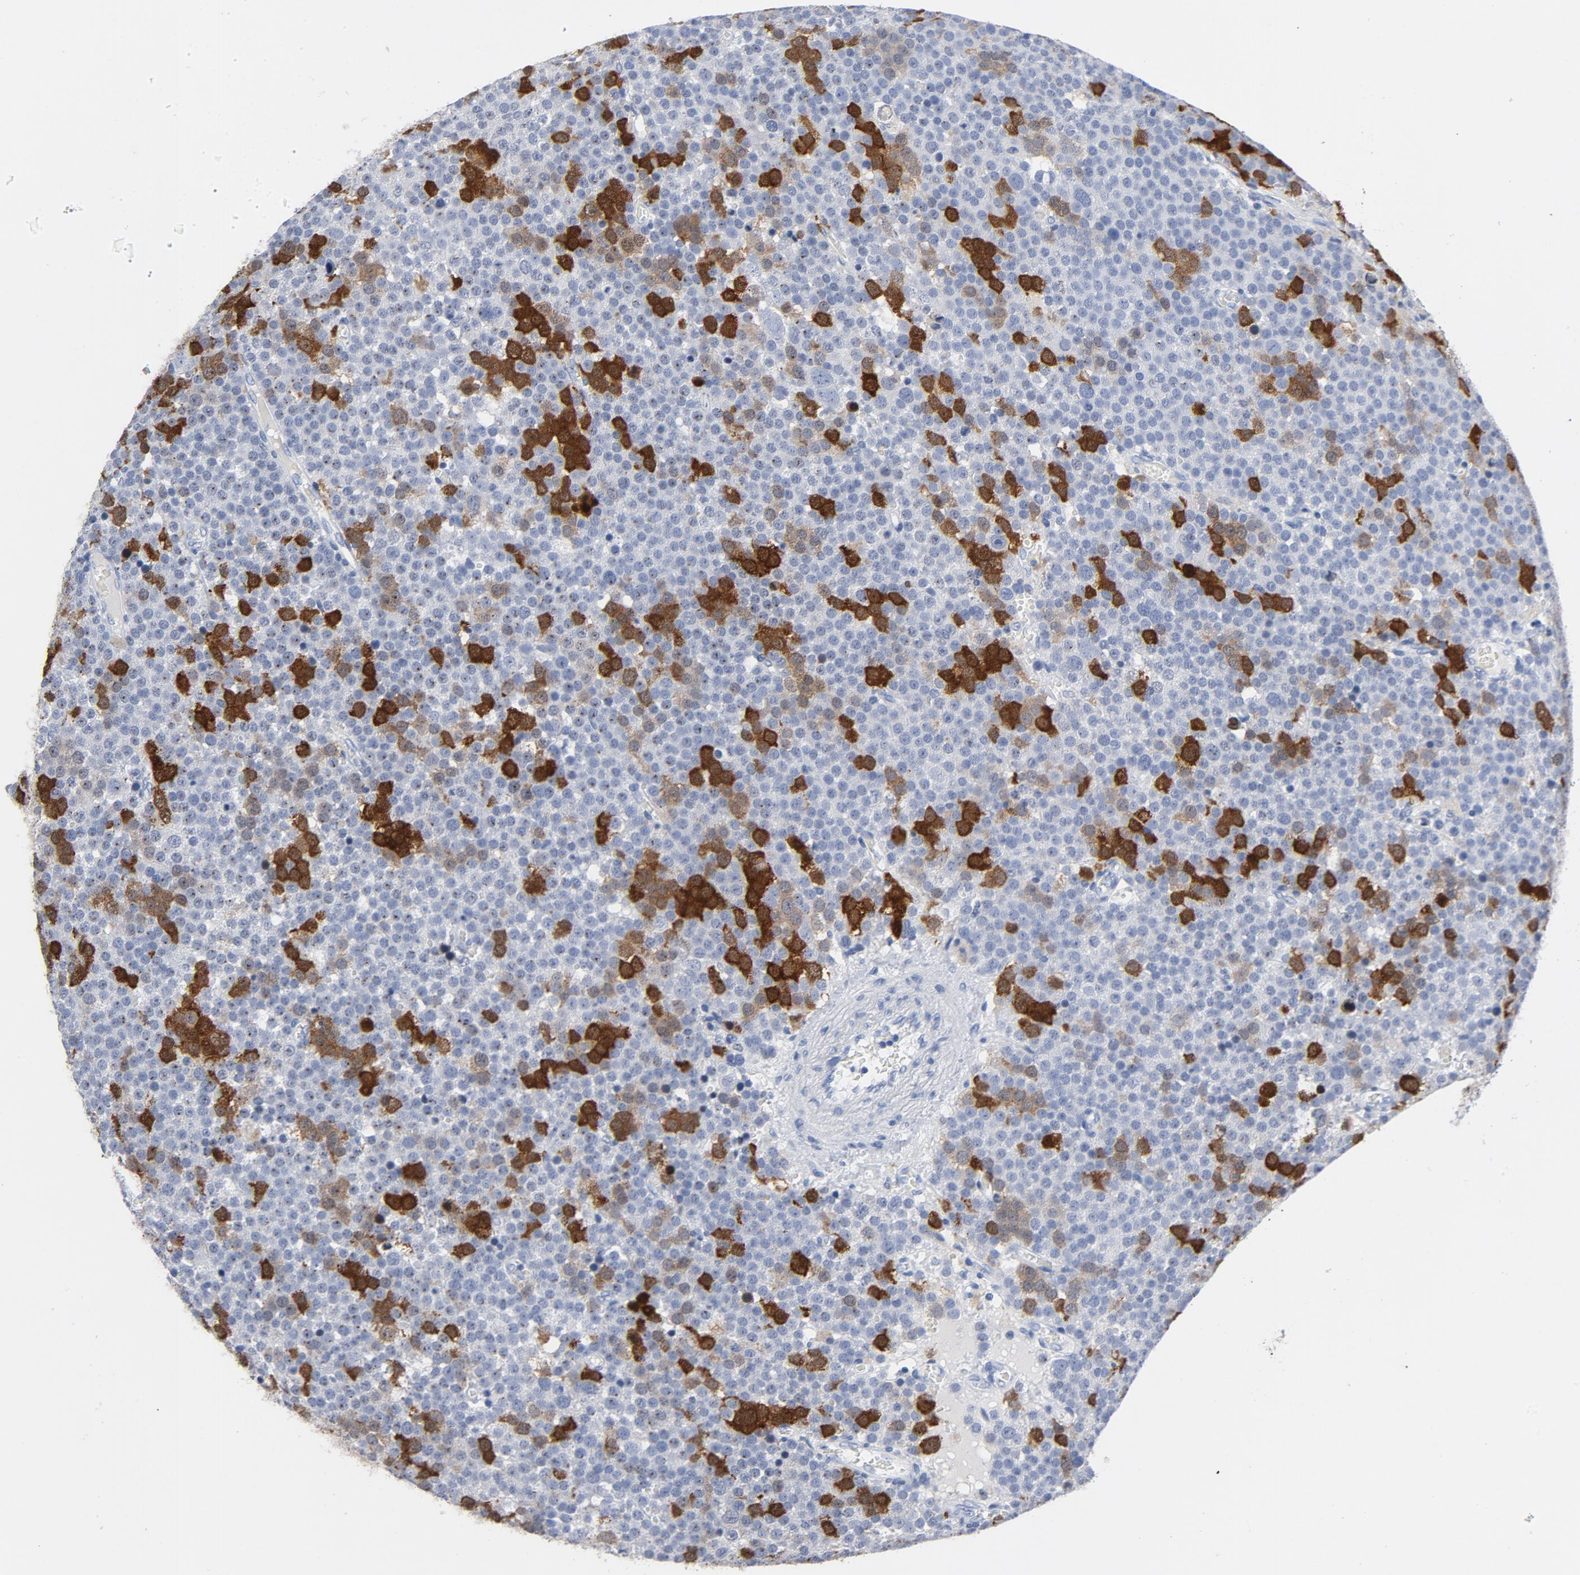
{"staining": {"intensity": "strong", "quantity": "25%-75%", "location": "cytoplasmic/membranous,nuclear"}, "tissue": "testis cancer", "cell_type": "Tumor cells", "image_type": "cancer", "snomed": [{"axis": "morphology", "description": "Seminoma, NOS"}, {"axis": "topography", "description": "Testis"}], "caption": "Protein expression analysis of human testis seminoma reveals strong cytoplasmic/membranous and nuclear staining in about 25%-75% of tumor cells.", "gene": "CDC20", "patient": {"sex": "male", "age": 71}}